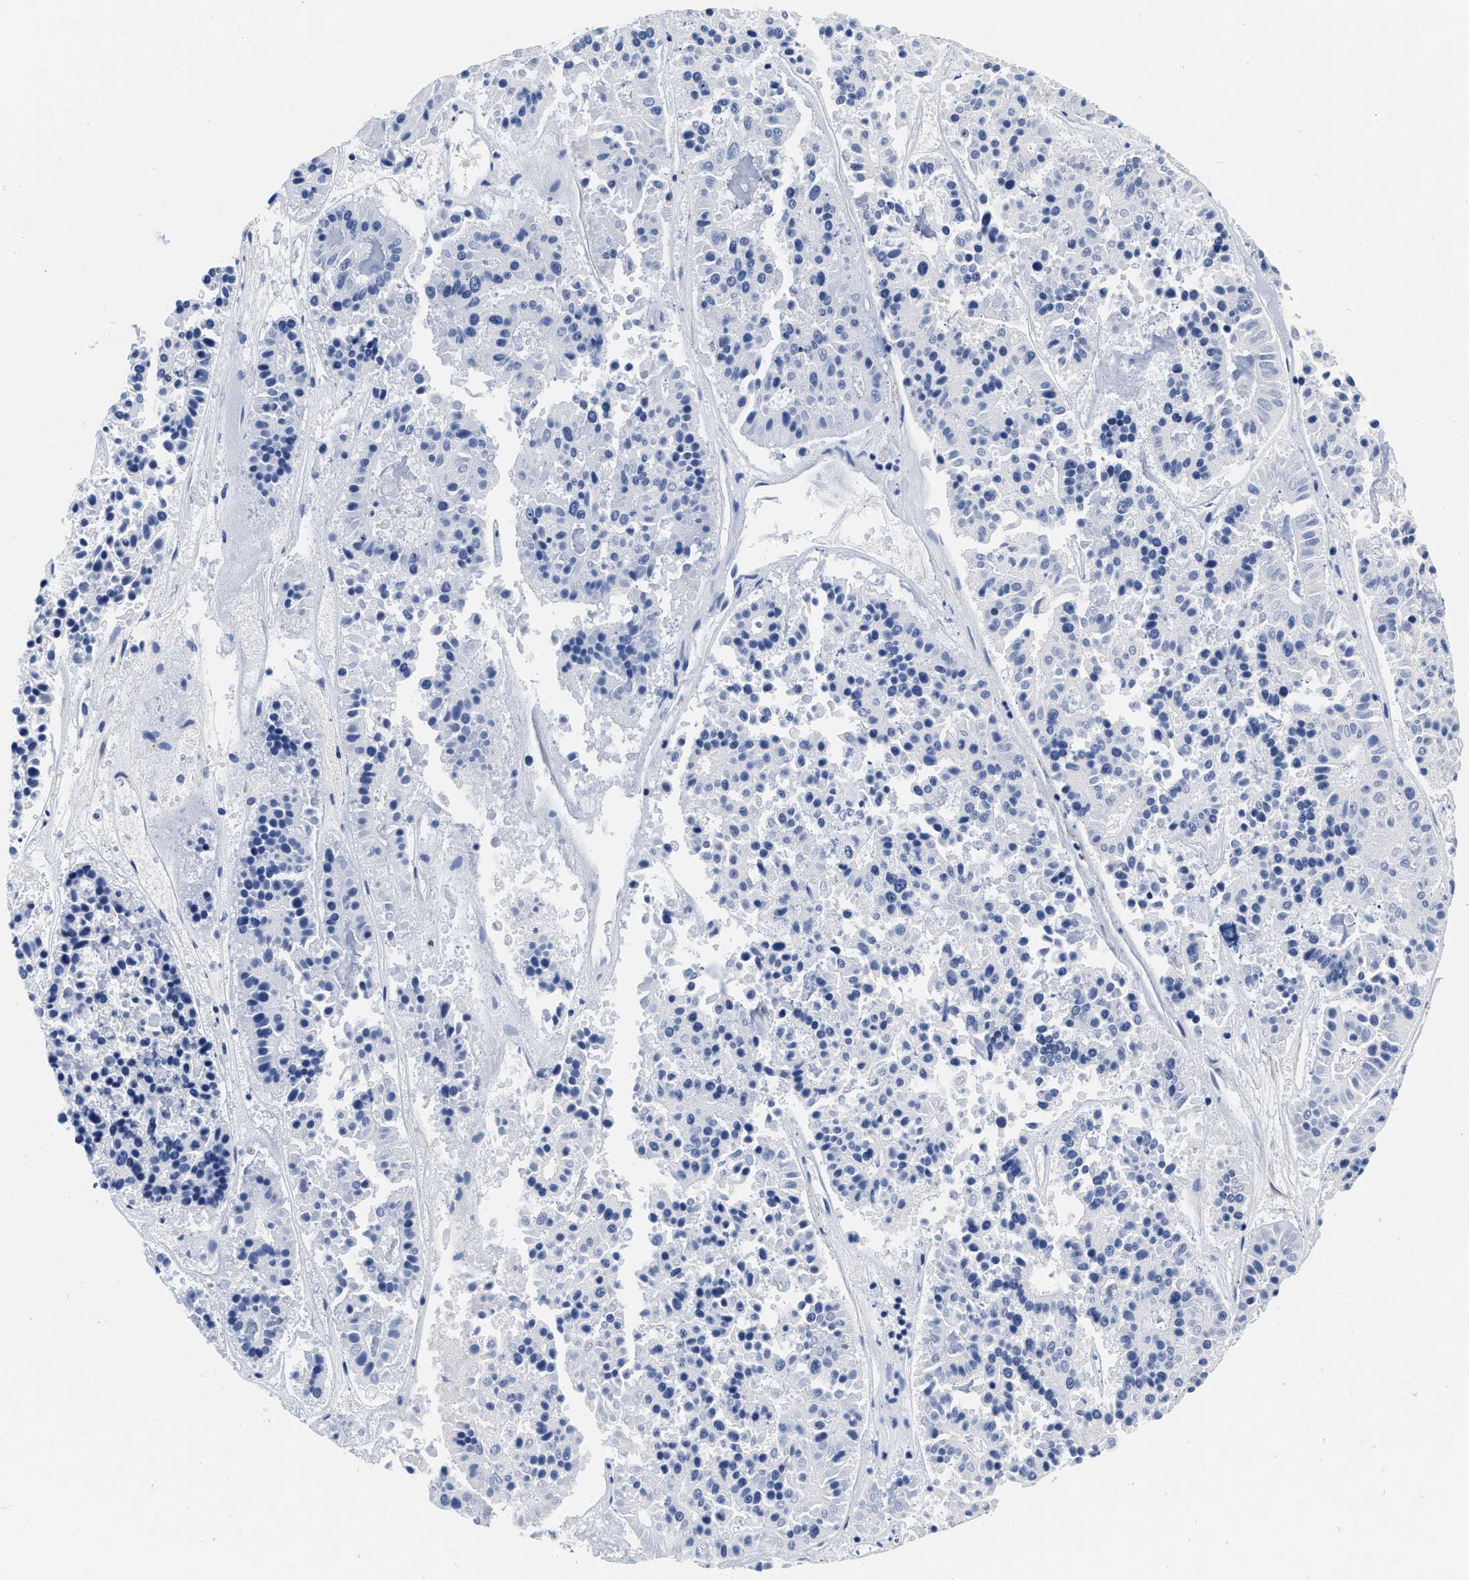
{"staining": {"intensity": "negative", "quantity": "none", "location": "none"}, "tissue": "pancreatic cancer", "cell_type": "Tumor cells", "image_type": "cancer", "snomed": [{"axis": "morphology", "description": "Adenocarcinoma, NOS"}, {"axis": "topography", "description": "Pancreas"}], "caption": "The micrograph exhibits no significant positivity in tumor cells of pancreatic cancer.", "gene": "CER1", "patient": {"sex": "male", "age": 50}}